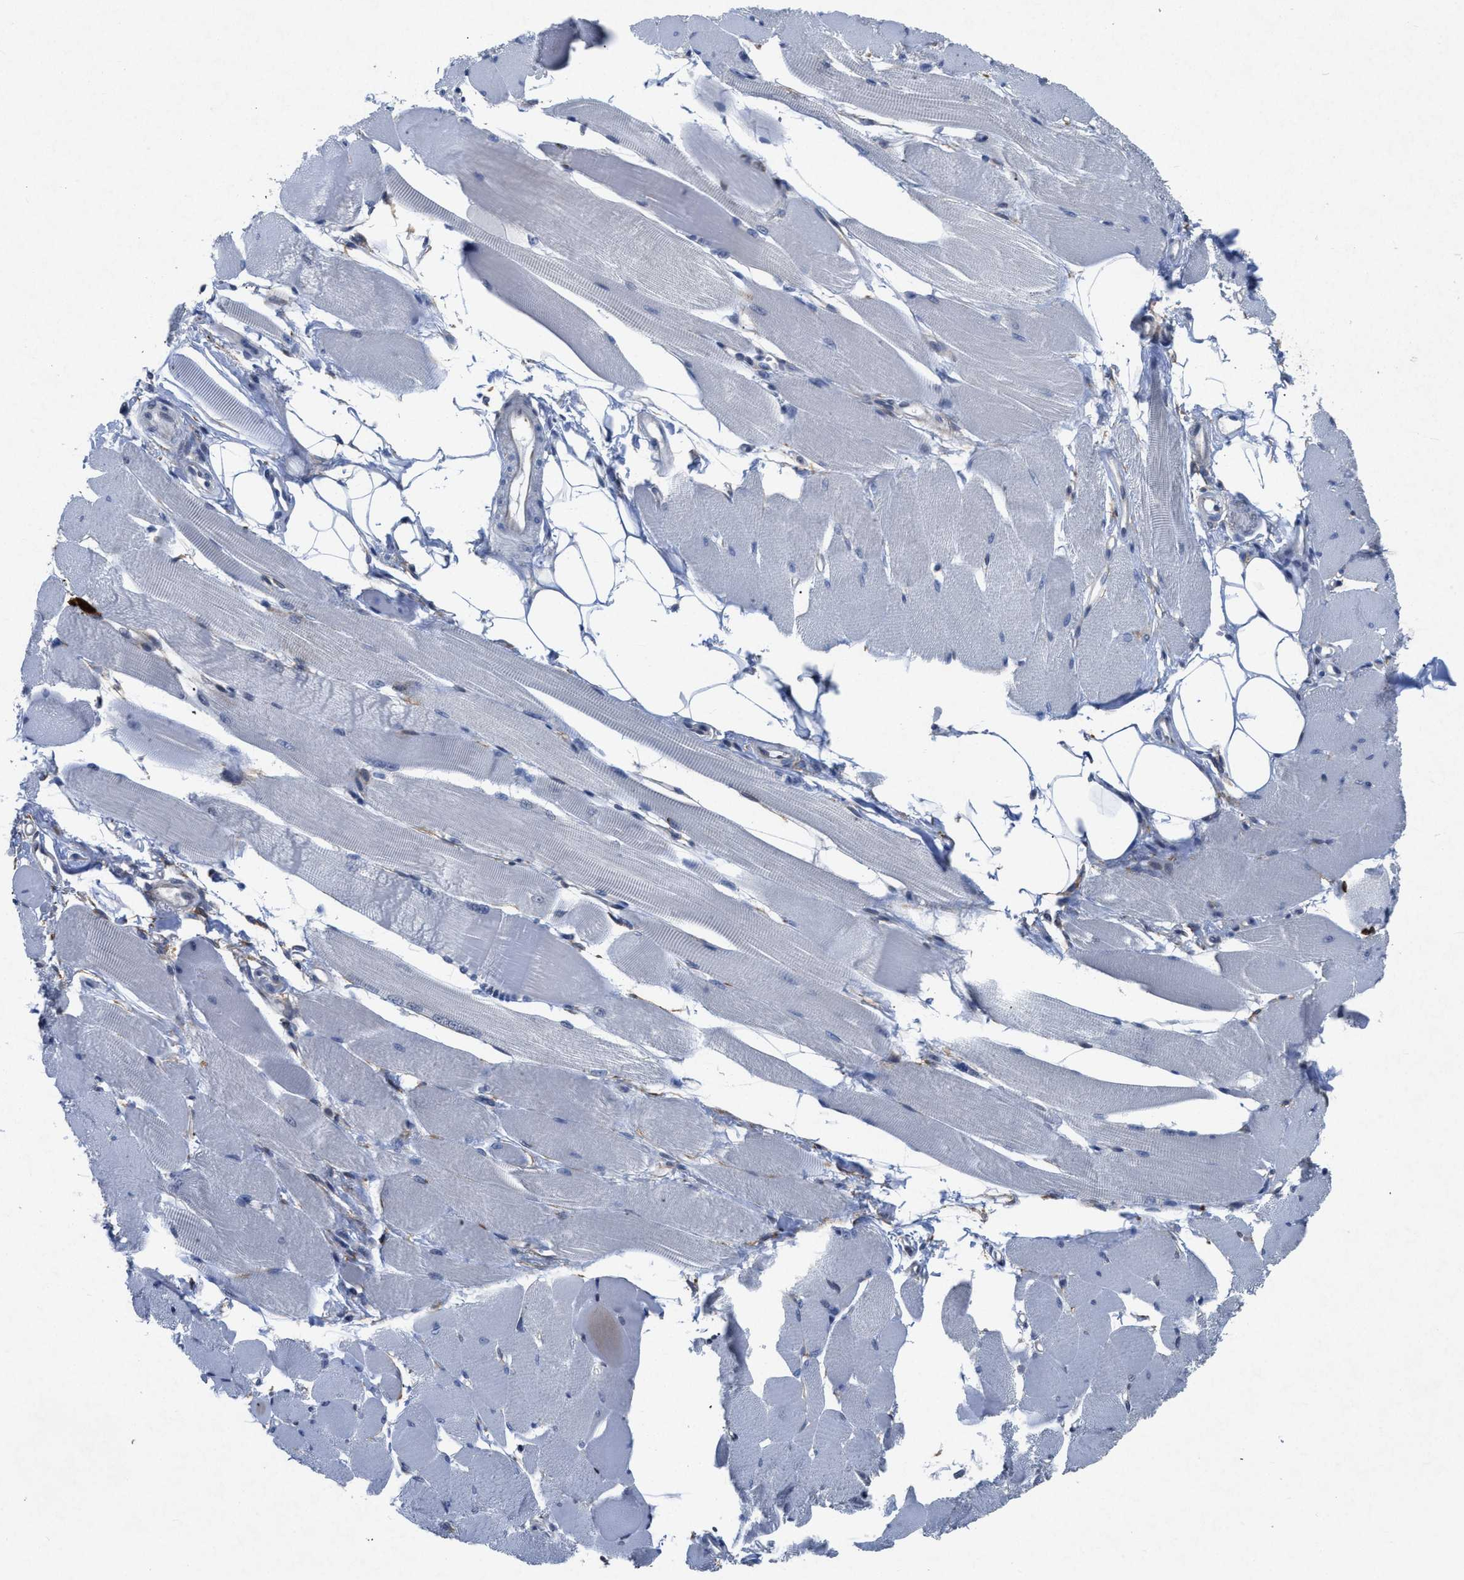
{"staining": {"intensity": "negative", "quantity": "none", "location": "none"}, "tissue": "skeletal muscle", "cell_type": "Myocytes", "image_type": "normal", "snomed": [{"axis": "morphology", "description": "Normal tissue, NOS"}, {"axis": "topography", "description": "Skeletal muscle"}, {"axis": "topography", "description": "Peripheral nerve tissue"}], "caption": "This is an IHC histopathology image of unremarkable skeletal muscle. There is no staining in myocytes.", "gene": "PDGFRA", "patient": {"sex": "female", "age": 84}}